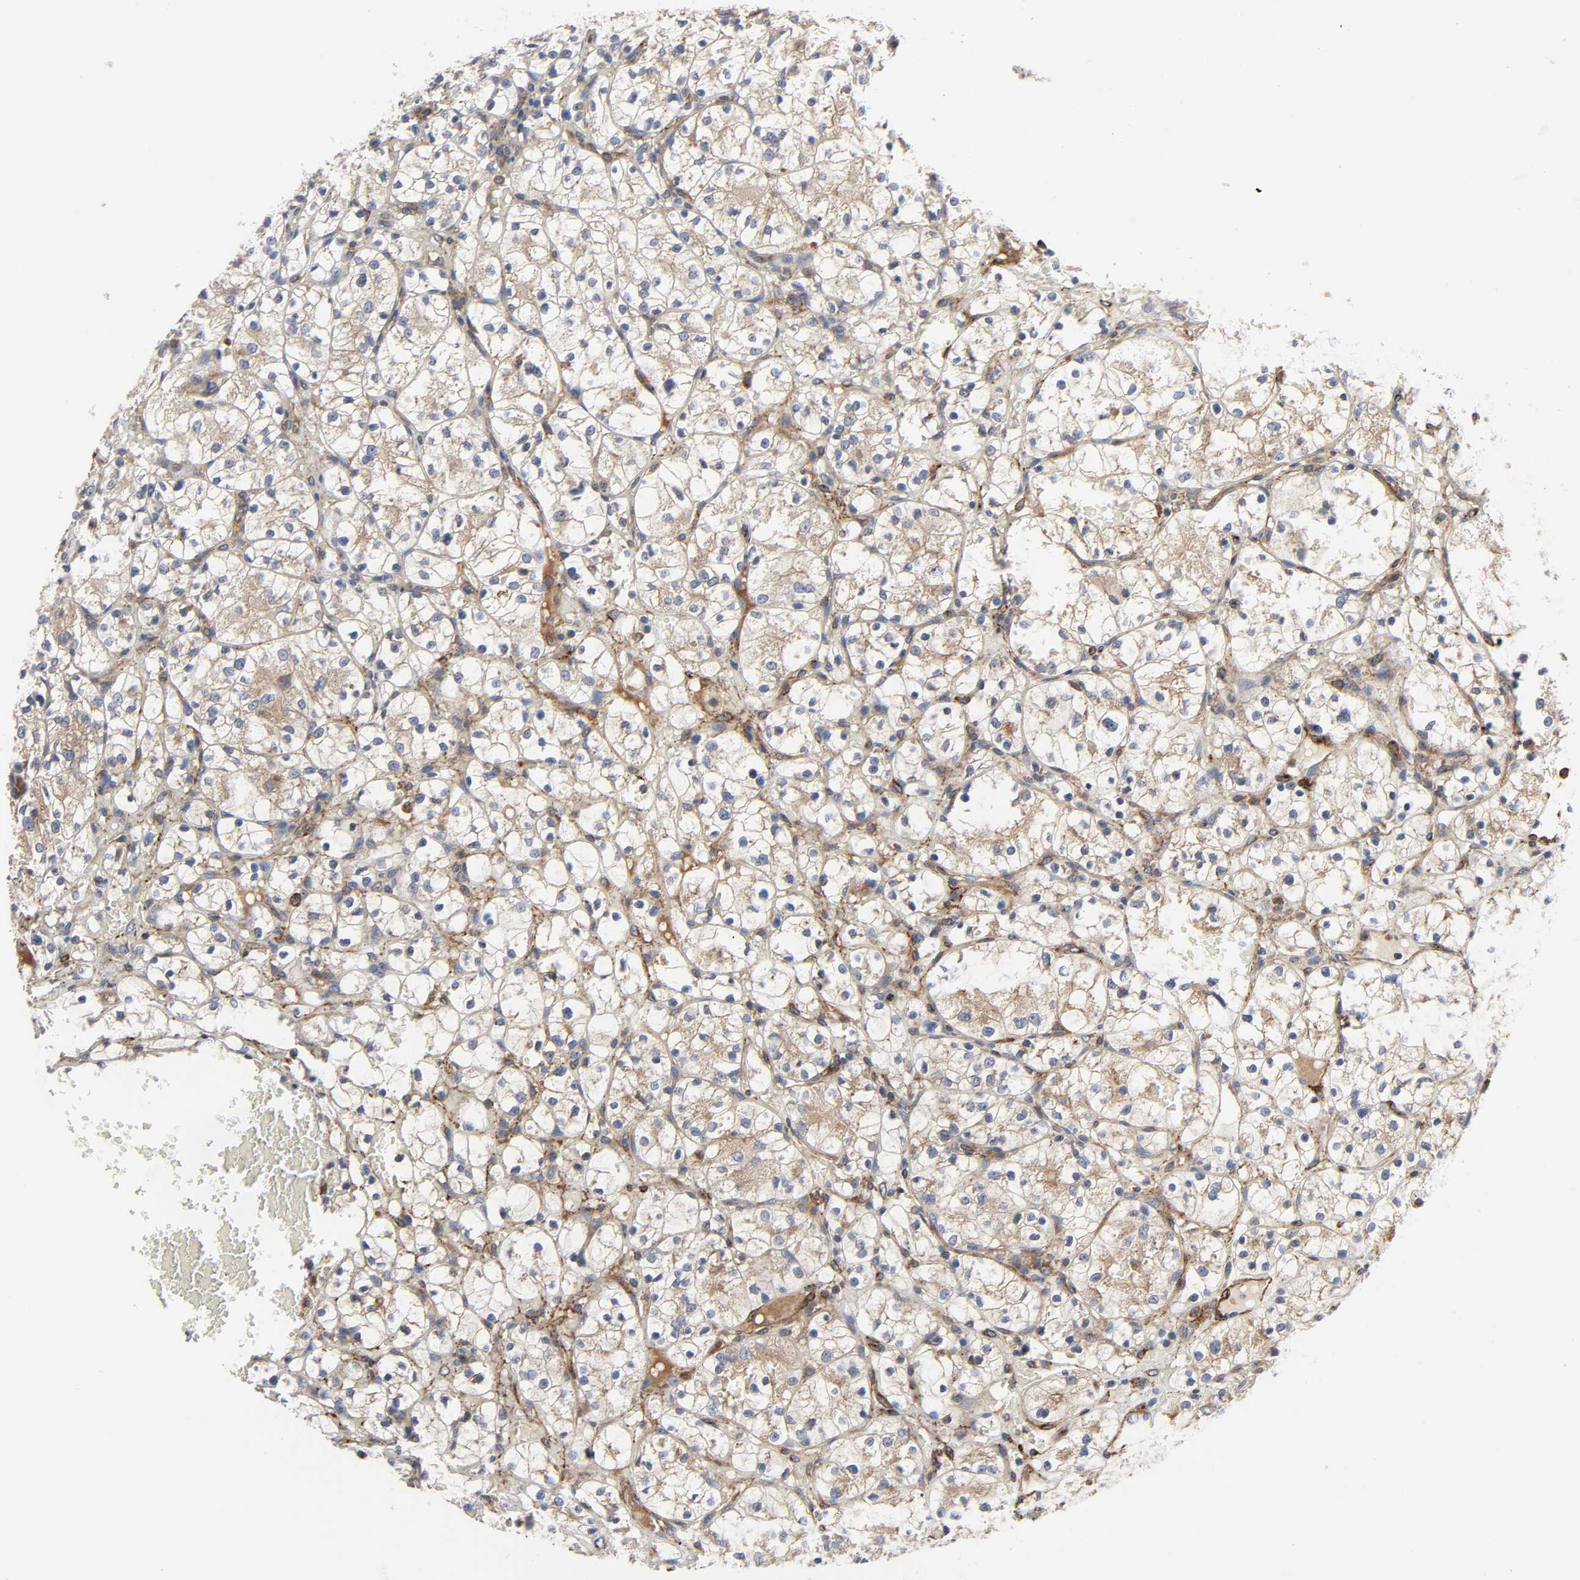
{"staining": {"intensity": "moderate", "quantity": ">75%", "location": "cytoplasmic/membranous"}, "tissue": "renal cancer", "cell_type": "Tumor cells", "image_type": "cancer", "snomed": [{"axis": "morphology", "description": "Adenocarcinoma, NOS"}, {"axis": "topography", "description": "Kidney"}], "caption": "Human renal cancer (adenocarcinoma) stained for a protein (brown) exhibits moderate cytoplasmic/membranous positive staining in approximately >75% of tumor cells.", "gene": "ARHGAP1", "patient": {"sex": "female", "age": 60}}